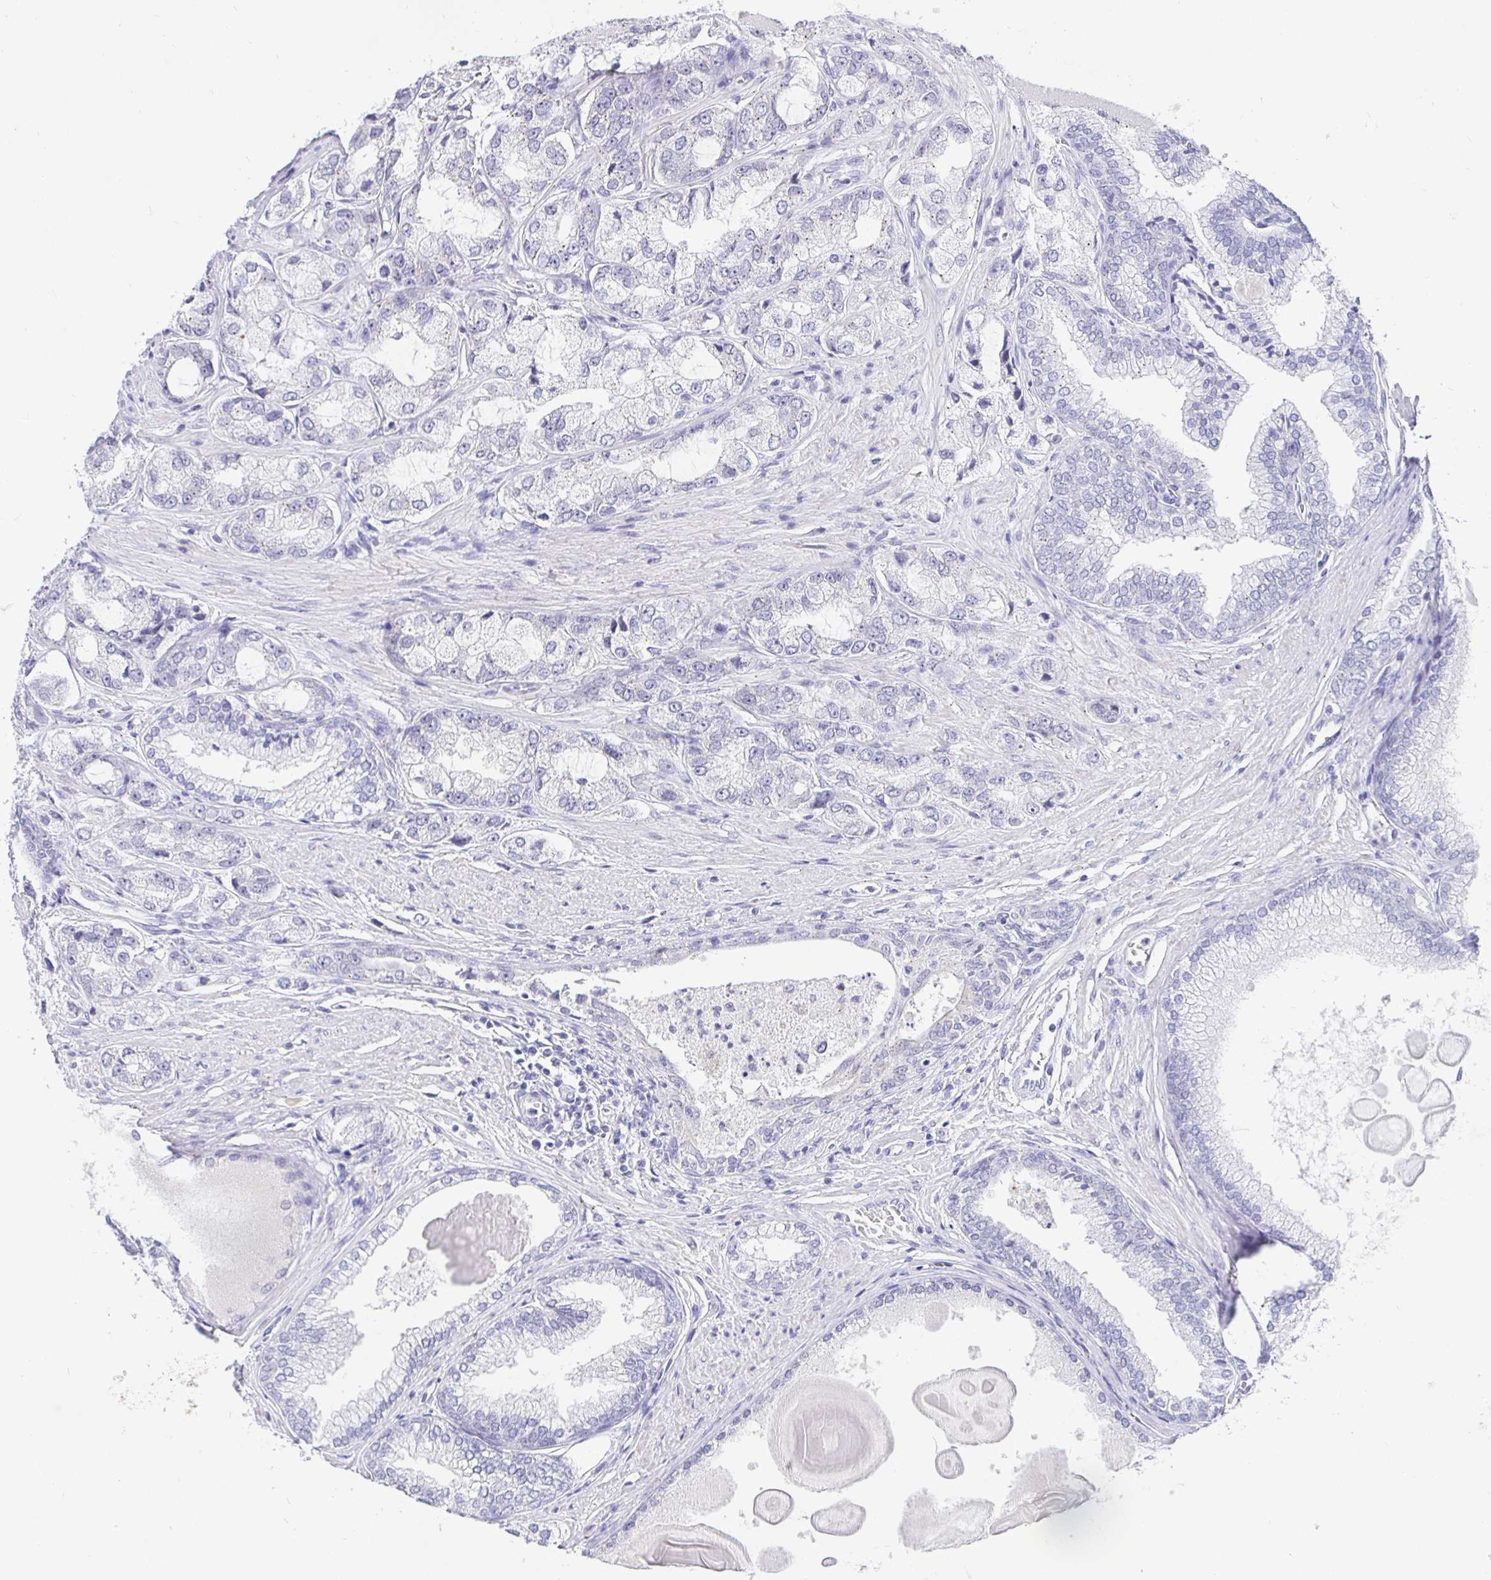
{"staining": {"intensity": "negative", "quantity": "none", "location": "none"}, "tissue": "prostate cancer", "cell_type": "Tumor cells", "image_type": "cancer", "snomed": [{"axis": "morphology", "description": "Adenocarcinoma, Low grade"}, {"axis": "topography", "description": "Prostate"}], "caption": "Tumor cells are negative for brown protein staining in prostate low-grade adenocarcinoma.", "gene": "EZHIP", "patient": {"sex": "male", "age": 69}}